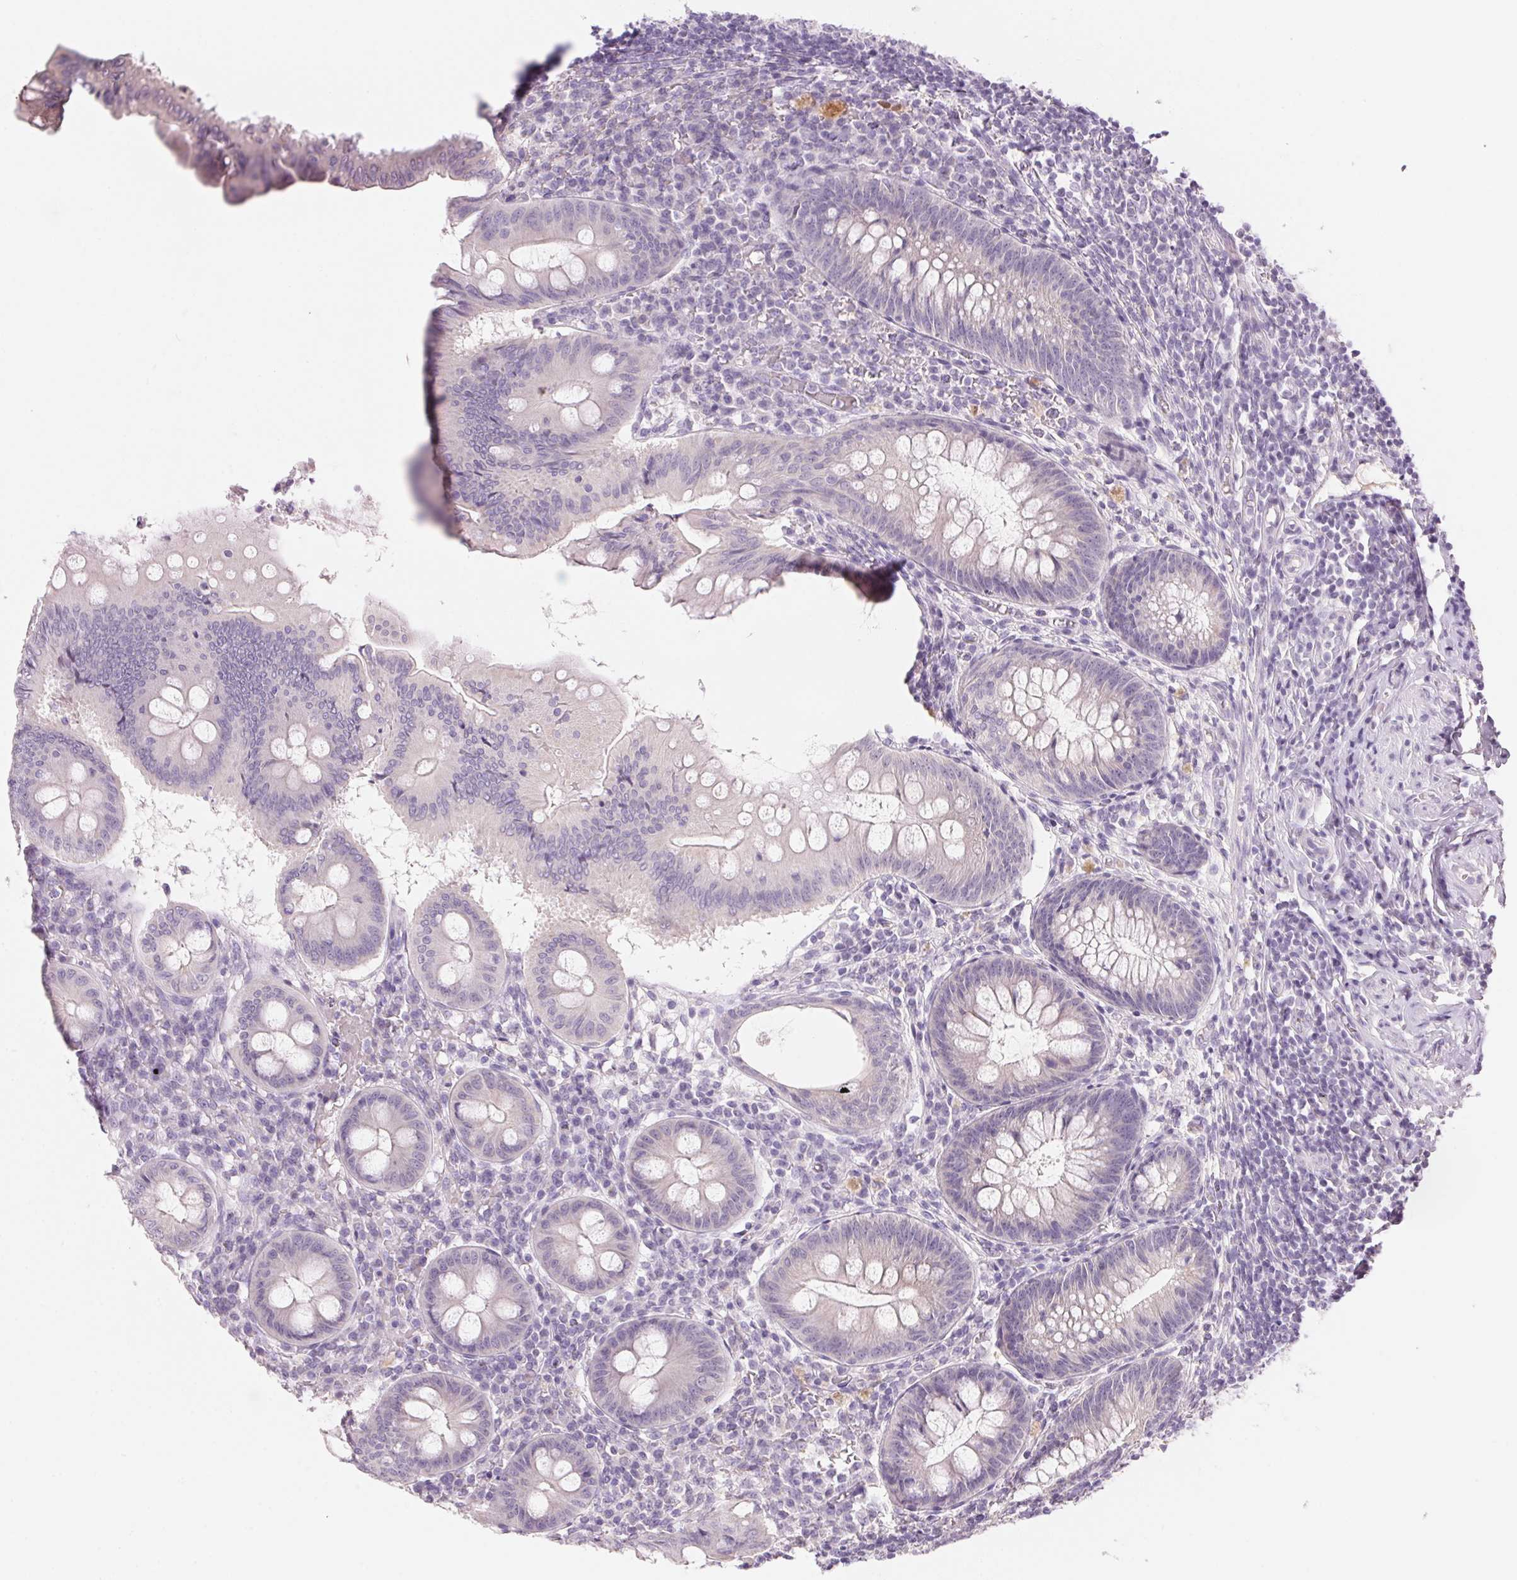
{"staining": {"intensity": "negative", "quantity": "none", "location": "none"}, "tissue": "appendix", "cell_type": "Glandular cells", "image_type": "normal", "snomed": [{"axis": "morphology", "description": "Normal tissue, NOS"}, {"axis": "morphology", "description": "Inflammation, NOS"}, {"axis": "topography", "description": "Appendix"}], "caption": "This is an immunohistochemistry (IHC) photomicrograph of normal human appendix. There is no expression in glandular cells.", "gene": "CYP11B1", "patient": {"sex": "male", "age": 16}}